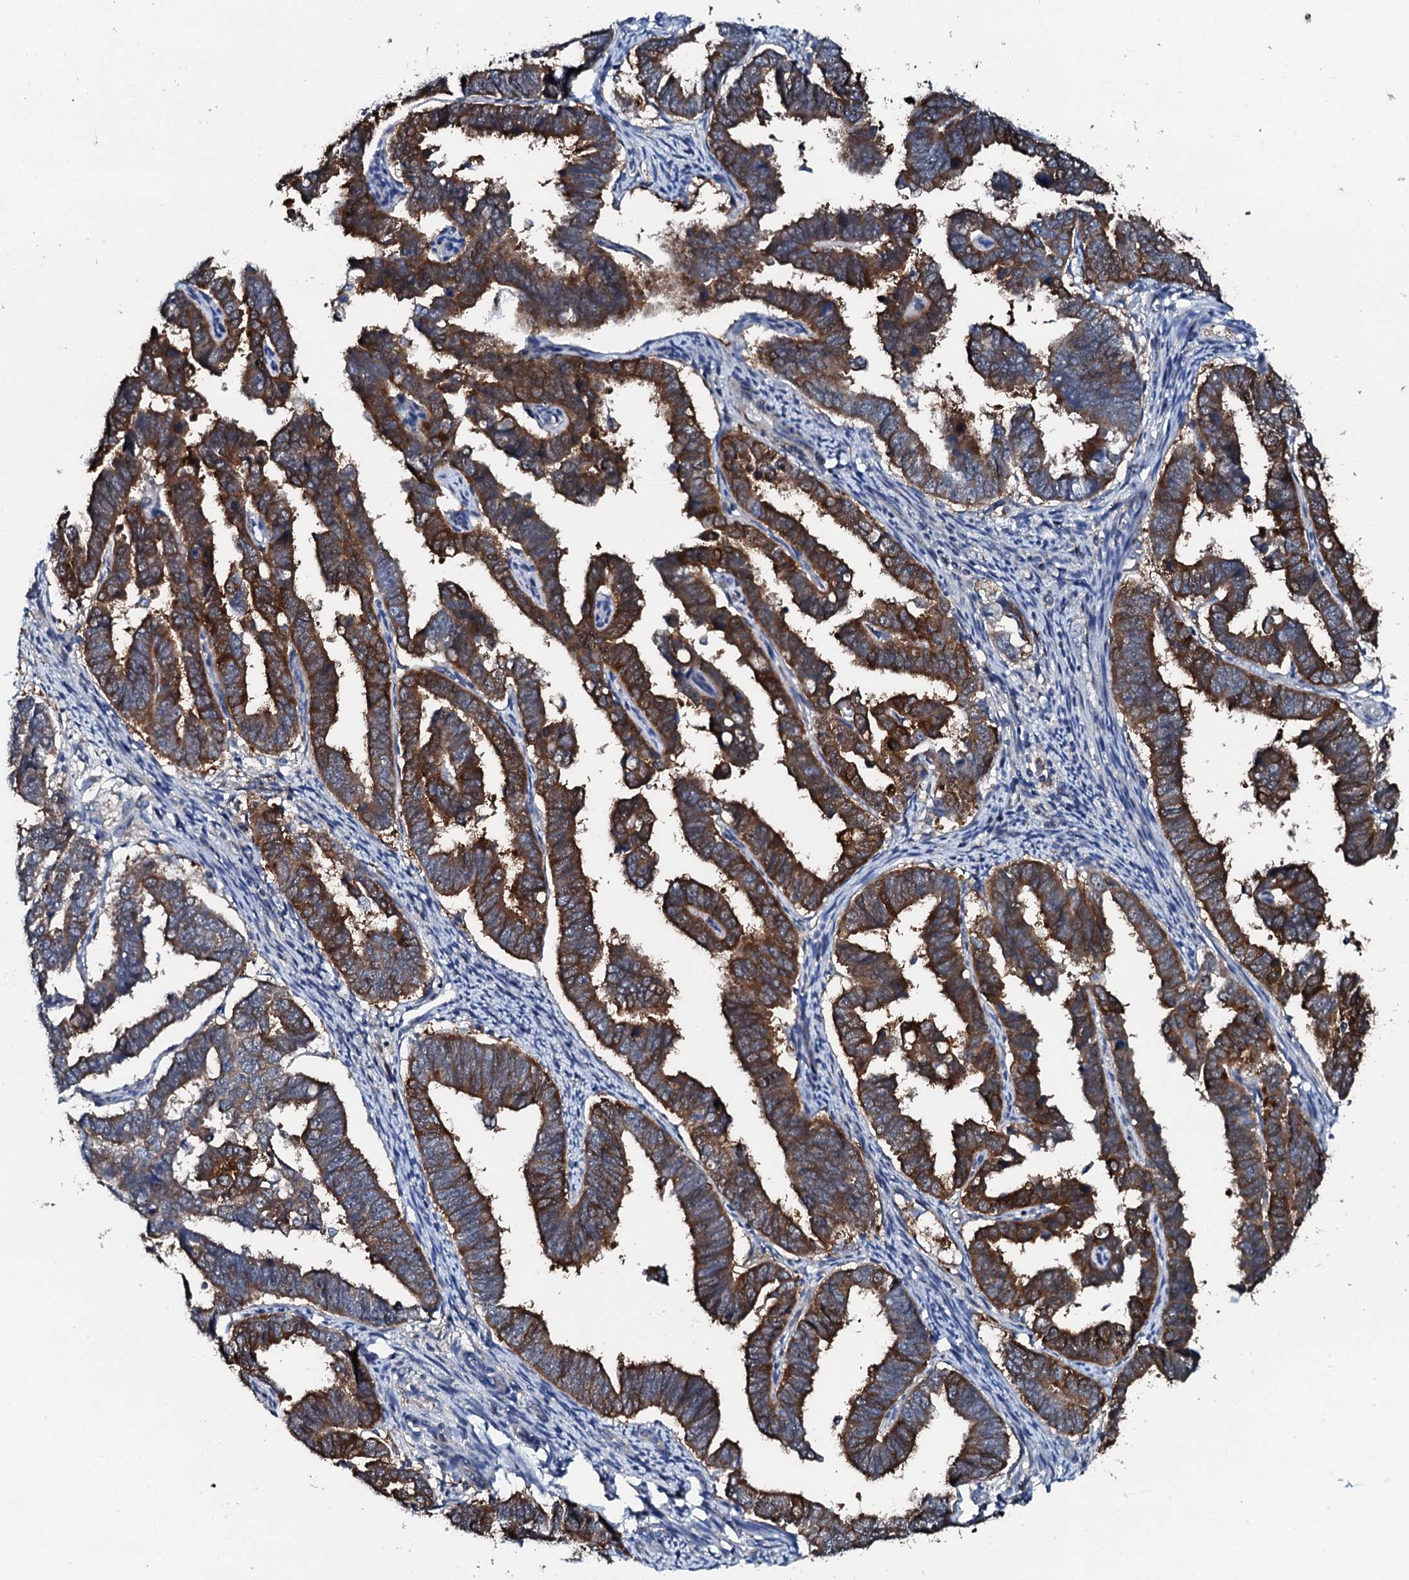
{"staining": {"intensity": "strong", "quantity": ">75%", "location": "cytoplasmic/membranous"}, "tissue": "endometrial cancer", "cell_type": "Tumor cells", "image_type": "cancer", "snomed": [{"axis": "morphology", "description": "Adenocarcinoma, NOS"}, {"axis": "topography", "description": "Endometrium"}], "caption": "Endometrial cancer (adenocarcinoma) was stained to show a protein in brown. There is high levels of strong cytoplasmic/membranous expression in about >75% of tumor cells. (DAB IHC with brightfield microscopy, high magnification).", "gene": "GFOD2", "patient": {"sex": "female", "age": 75}}